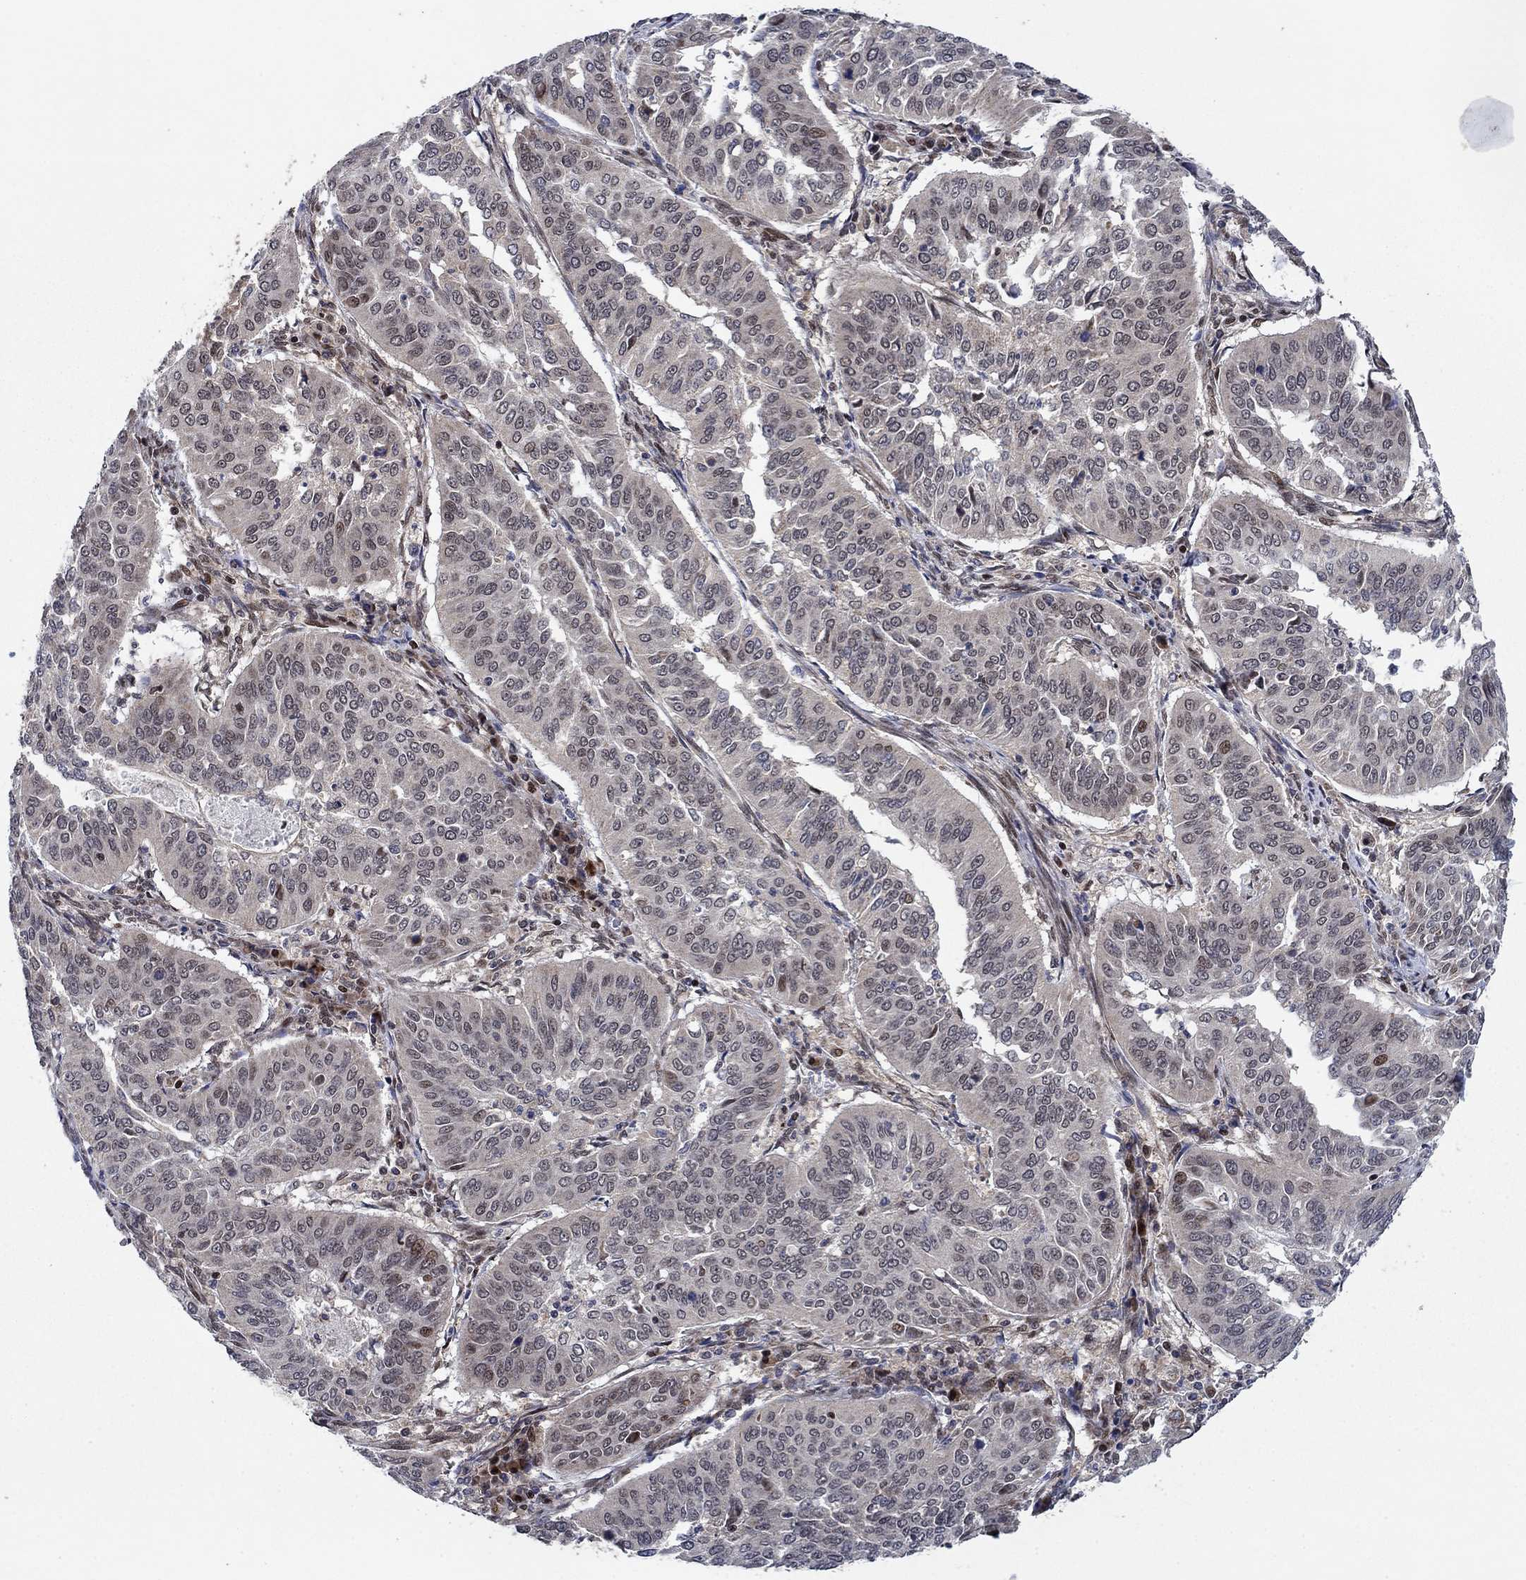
{"staining": {"intensity": "moderate", "quantity": "<25%", "location": "nuclear"}, "tissue": "cervical cancer", "cell_type": "Tumor cells", "image_type": "cancer", "snomed": [{"axis": "morphology", "description": "Normal tissue, NOS"}, {"axis": "morphology", "description": "Squamous cell carcinoma, NOS"}, {"axis": "topography", "description": "Cervix"}], "caption": "A brown stain highlights moderate nuclear expression of a protein in cervical squamous cell carcinoma tumor cells.", "gene": "PRICKLE4", "patient": {"sex": "female", "age": 39}}